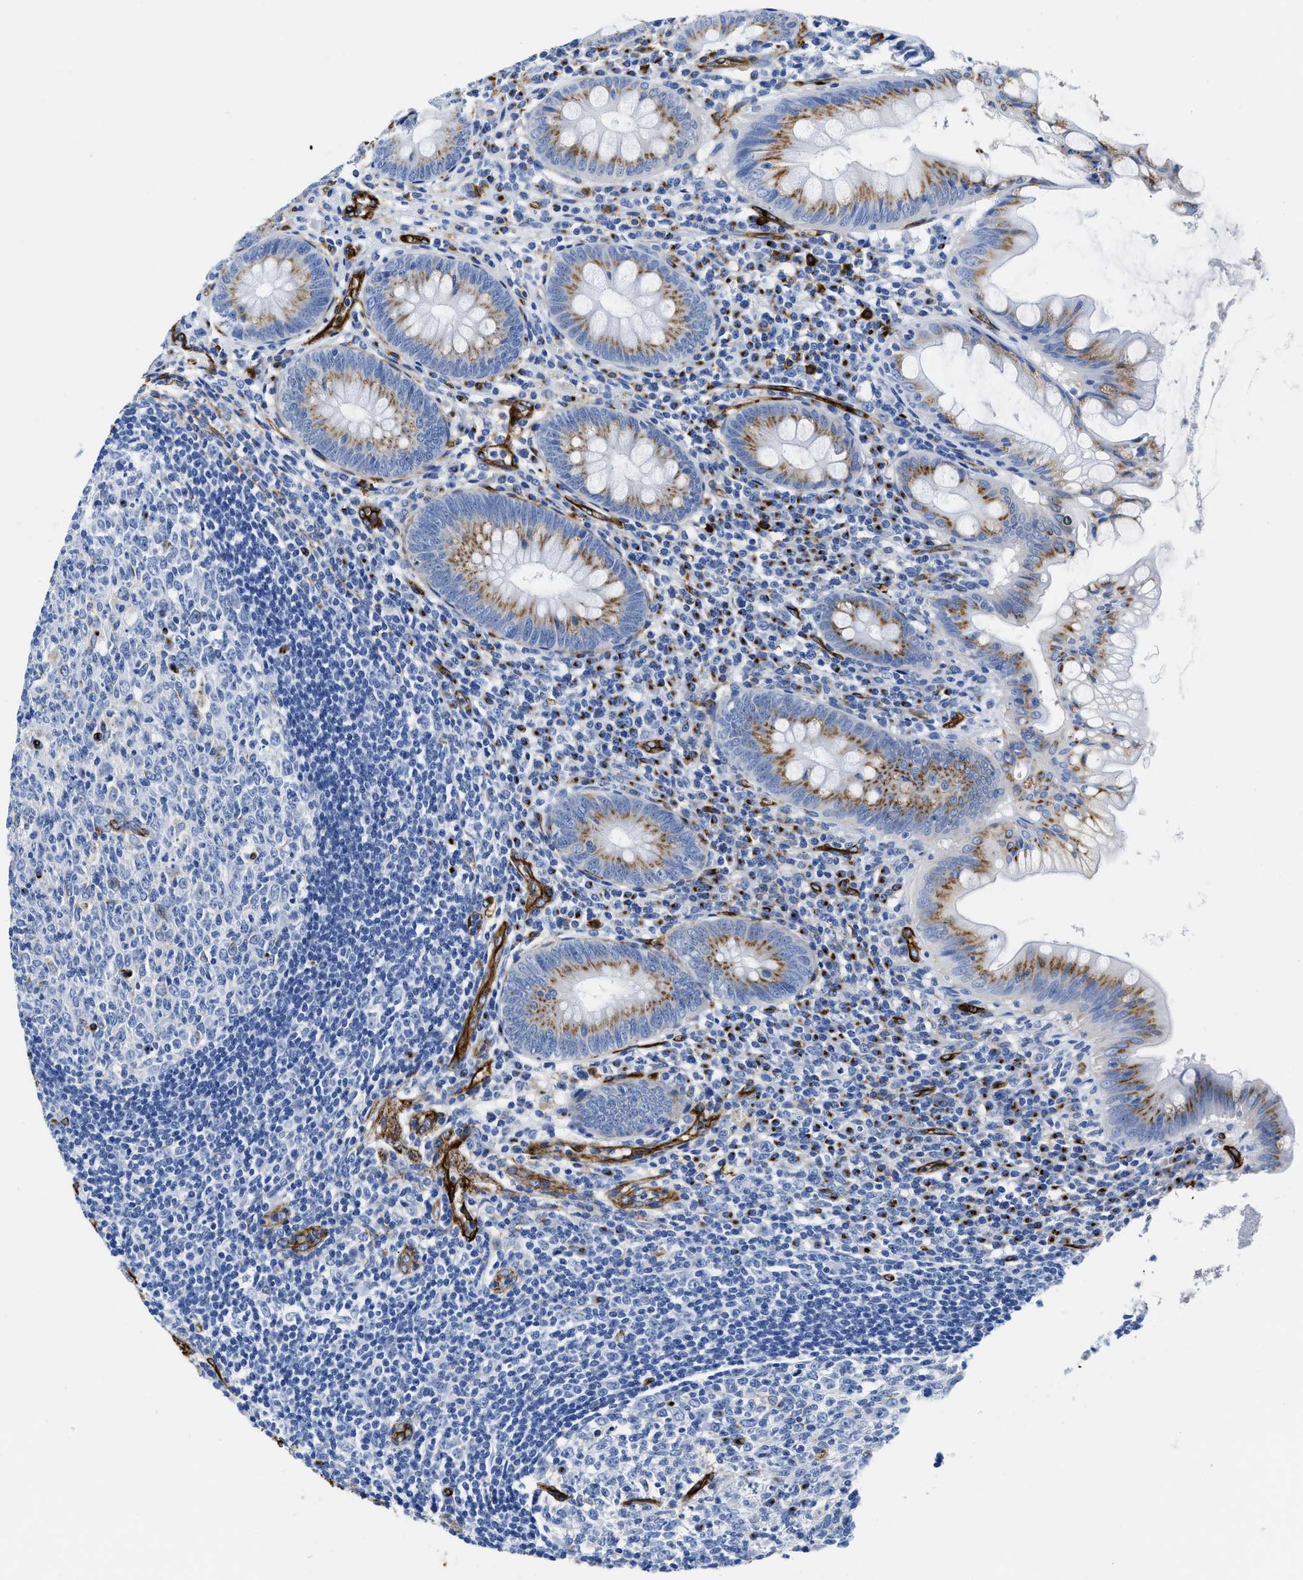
{"staining": {"intensity": "moderate", "quantity": ">75%", "location": "cytoplasmic/membranous"}, "tissue": "appendix", "cell_type": "Glandular cells", "image_type": "normal", "snomed": [{"axis": "morphology", "description": "Normal tissue, NOS"}, {"axis": "topography", "description": "Appendix"}], "caption": "The immunohistochemical stain shows moderate cytoplasmic/membranous expression in glandular cells of unremarkable appendix.", "gene": "TVP23B", "patient": {"sex": "male", "age": 56}}